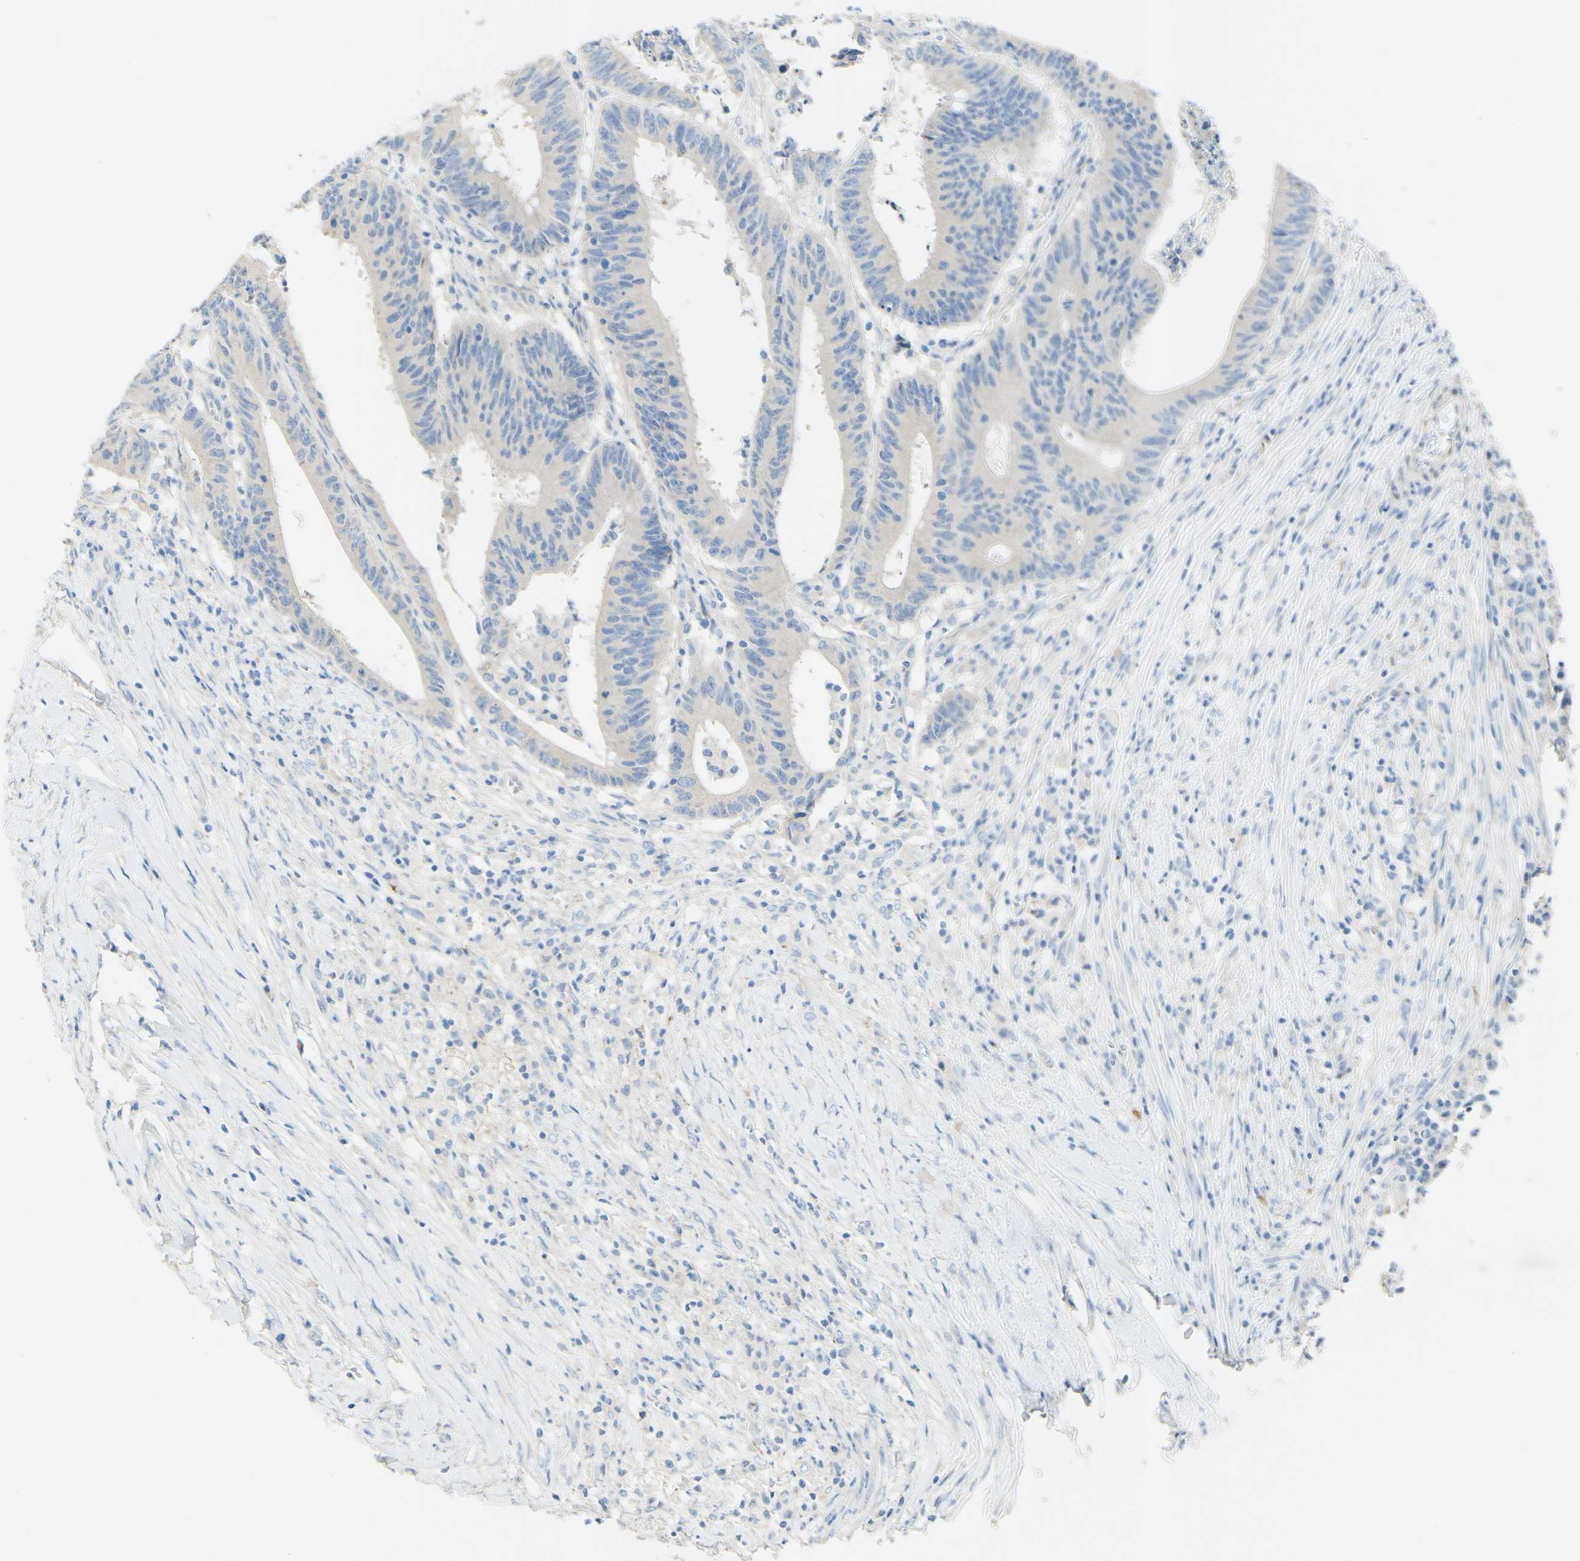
{"staining": {"intensity": "negative", "quantity": "none", "location": "none"}, "tissue": "colorectal cancer", "cell_type": "Tumor cells", "image_type": "cancer", "snomed": [{"axis": "morphology", "description": "Adenocarcinoma, NOS"}, {"axis": "topography", "description": "Colon"}], "caption": "Immunohistochemistry (IHC) image of neoplastic tissue: human adenocarcinoma (colorectal) stained with DAB (3,3'-diaminobenzidine) exhibits no significant protein staining in tumor cells. (DAB (3,3'-diaminobenzidine) immunohistochemistry (IHC) with hematoxylin counter stain).", "gene": "FGF4", "patient": {"sex": "male", "age": 45}}